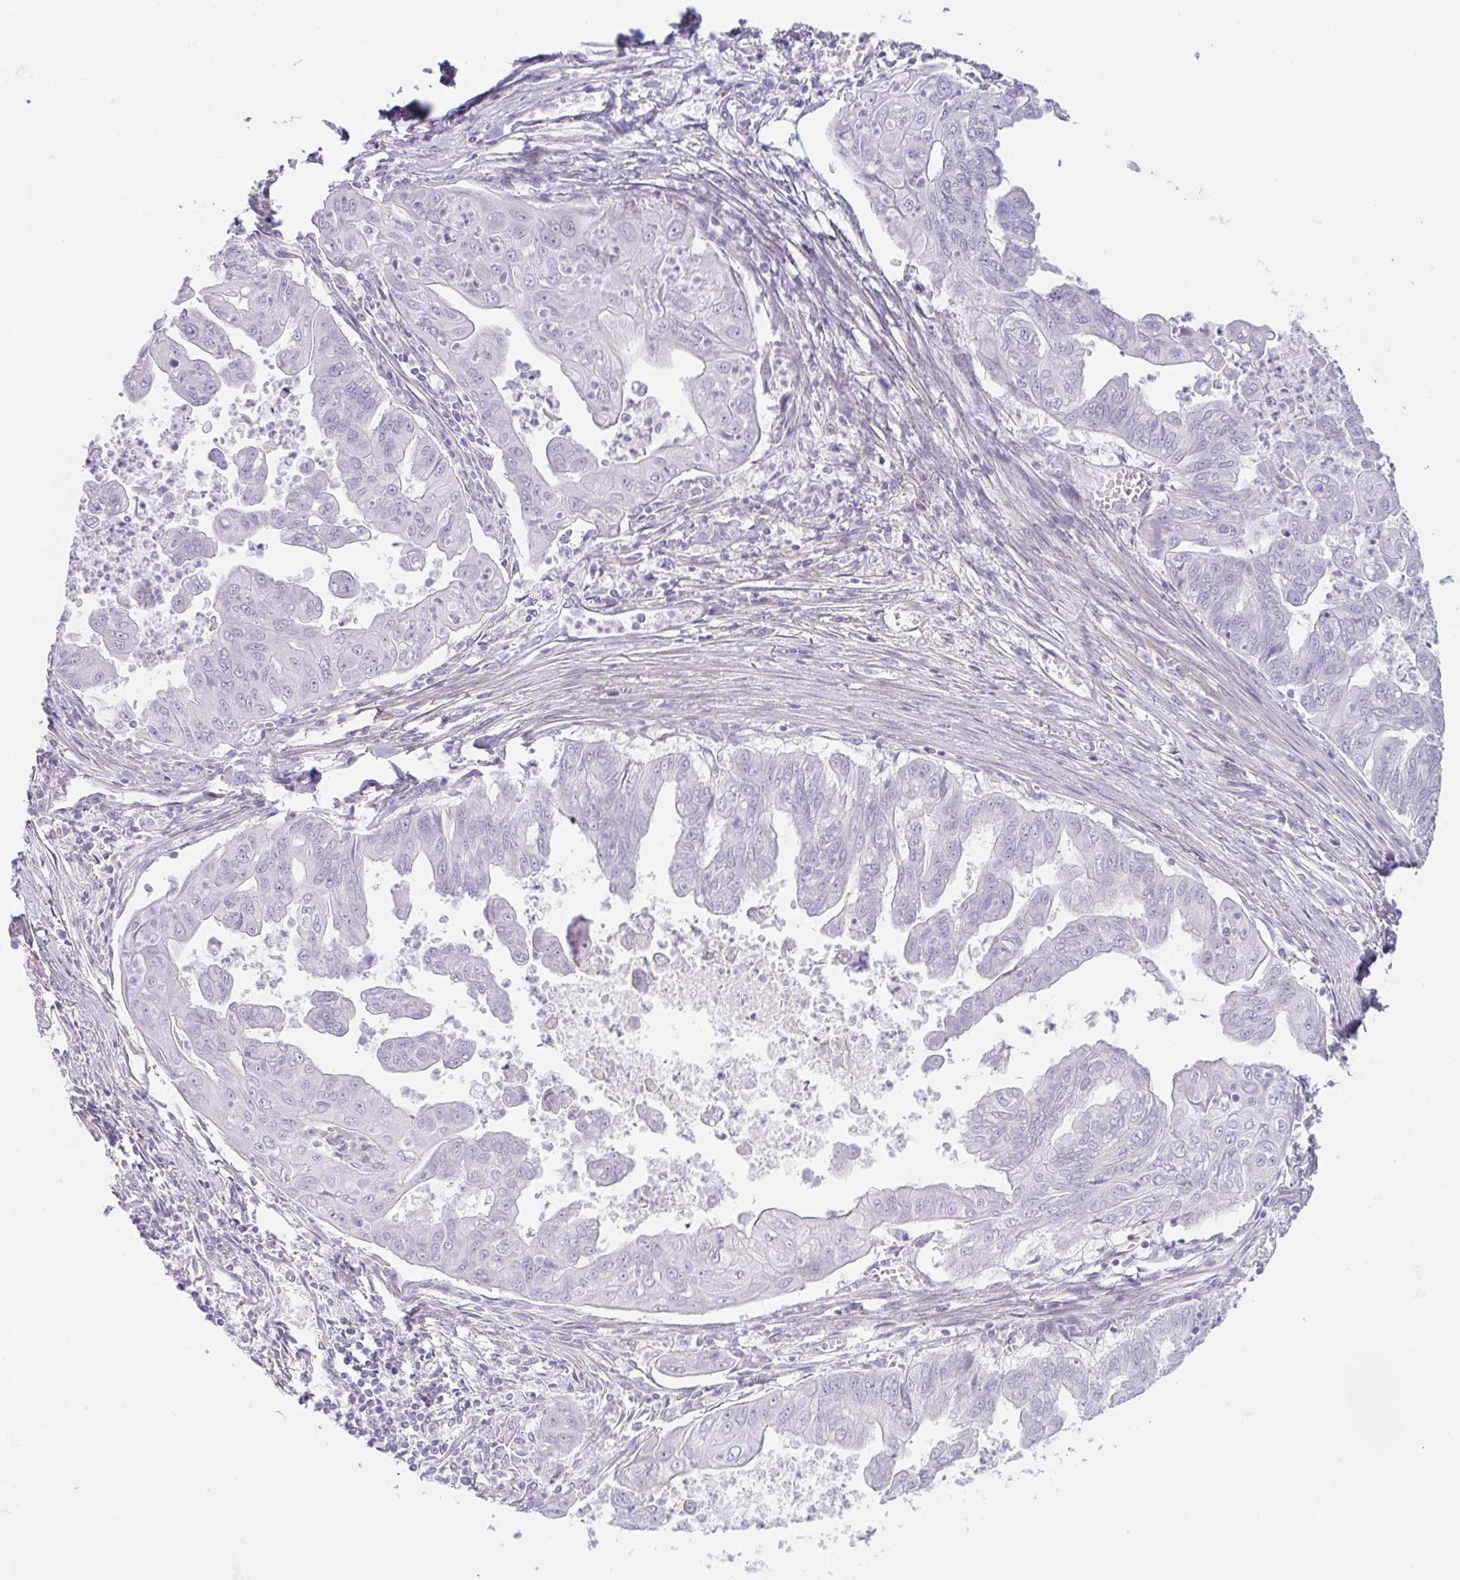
{"staining": {"intensity": "negative", "quantity": "none", "location": "none"}, "tissue": "stomach cancer", "cell_type": "Tumor cells", "image_type": "cancer", "snomed": [{"axis": "morphology", "description": "Adenocarcinoma, NOS"}, {"axis": "topography", "description": "Stomach, upper"}], "caption": "Immunohistochemistry of stomach cancer demonstrates no staining in tumor cells.", "gene": "MYH10", "patient": {"sex": "male", "age": 80}}